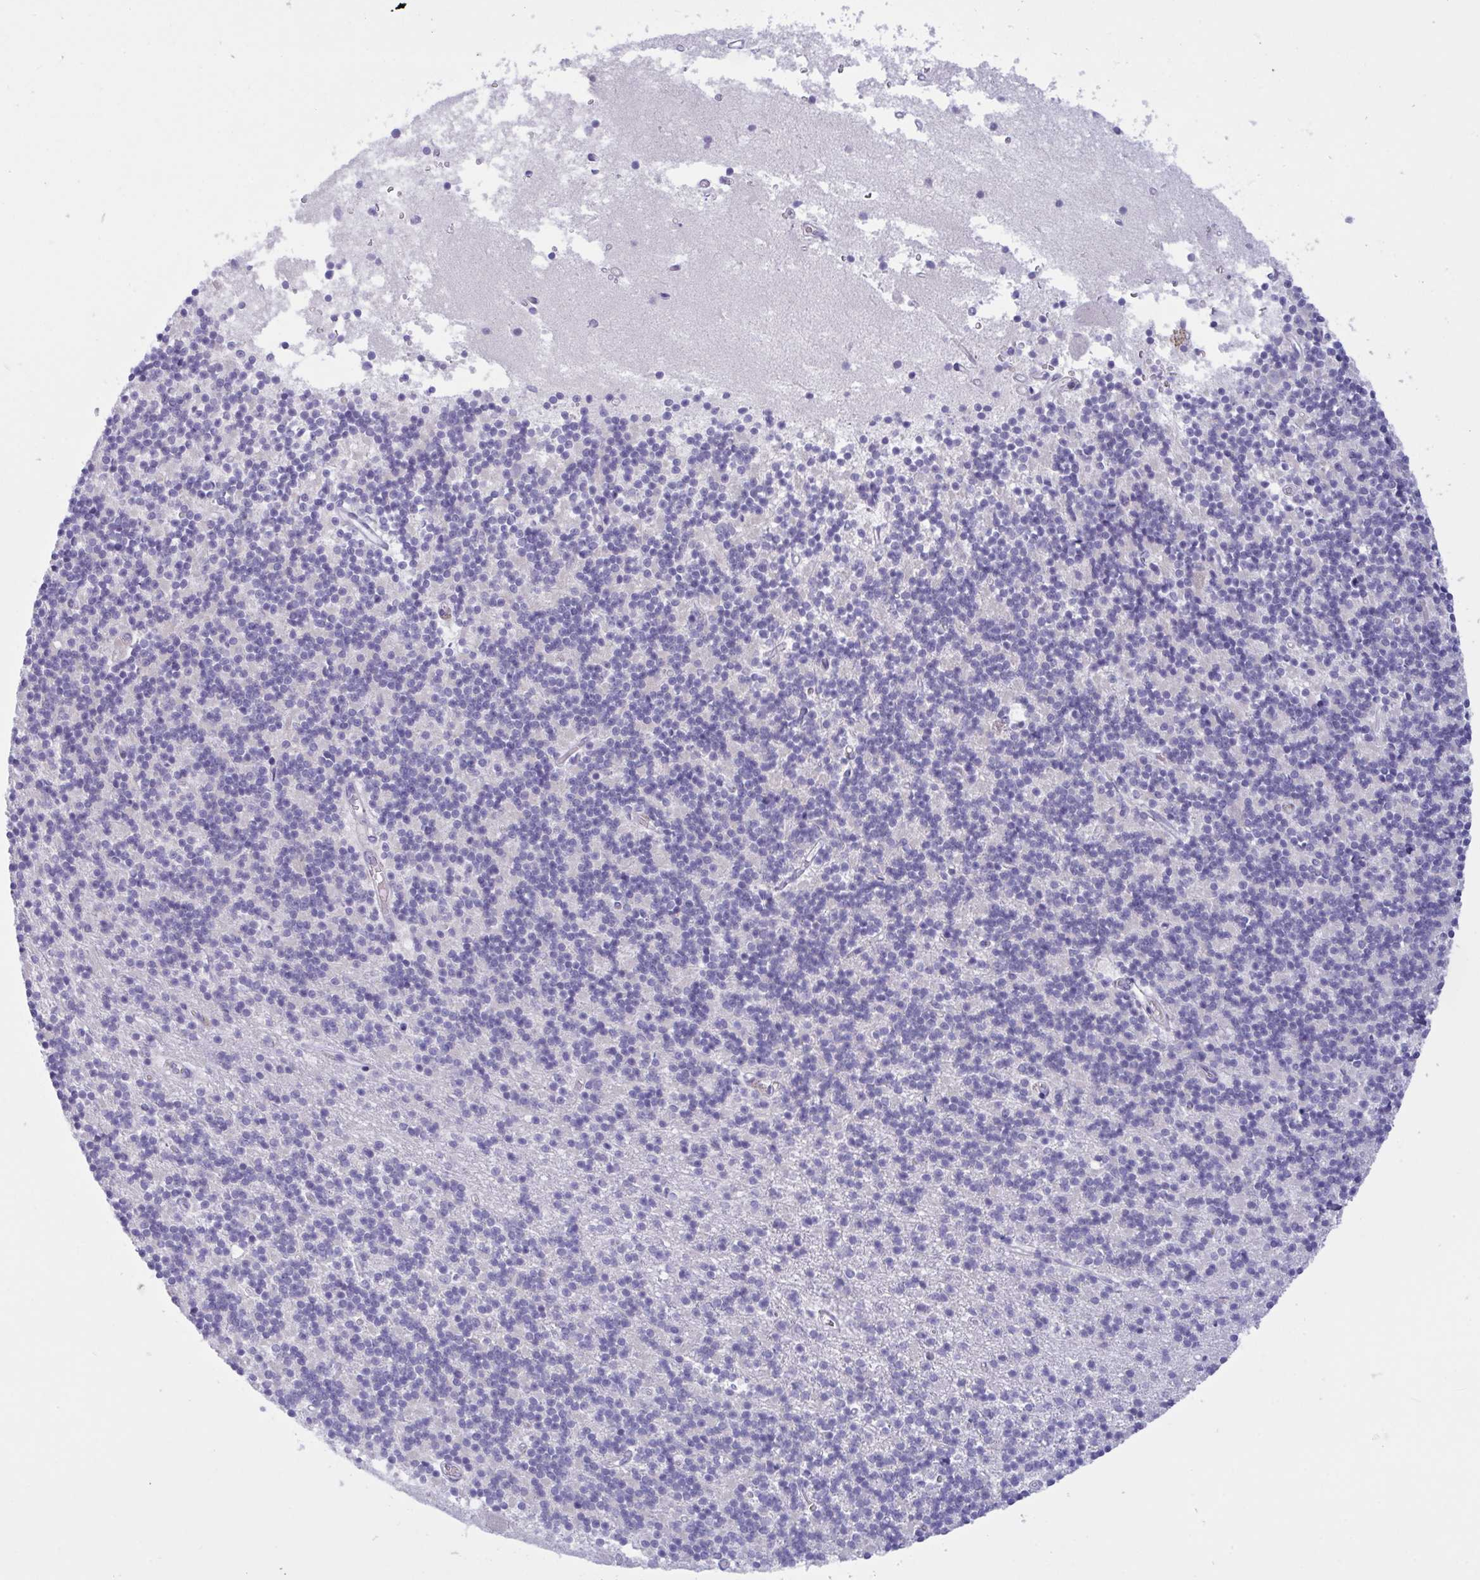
{"staining": {"intensity": "negative", "quantity": "none", "location": "none"}, "tissue": "cerebellum", "cell_type": "Cells in granular layer", "image_type": "normal", "snomed": [{"axis": "morphology", "description": "Normal tissue, NOS"}, {"axis": "topography", "description": "Cerebellum"}], "caption": "This is a micrograph of IHC staining of unremarkable cerebellum, which shows no staining in cells in granular layer.", "gene": "OXLD1", "patient": {"sex": "male", "age": 54}}